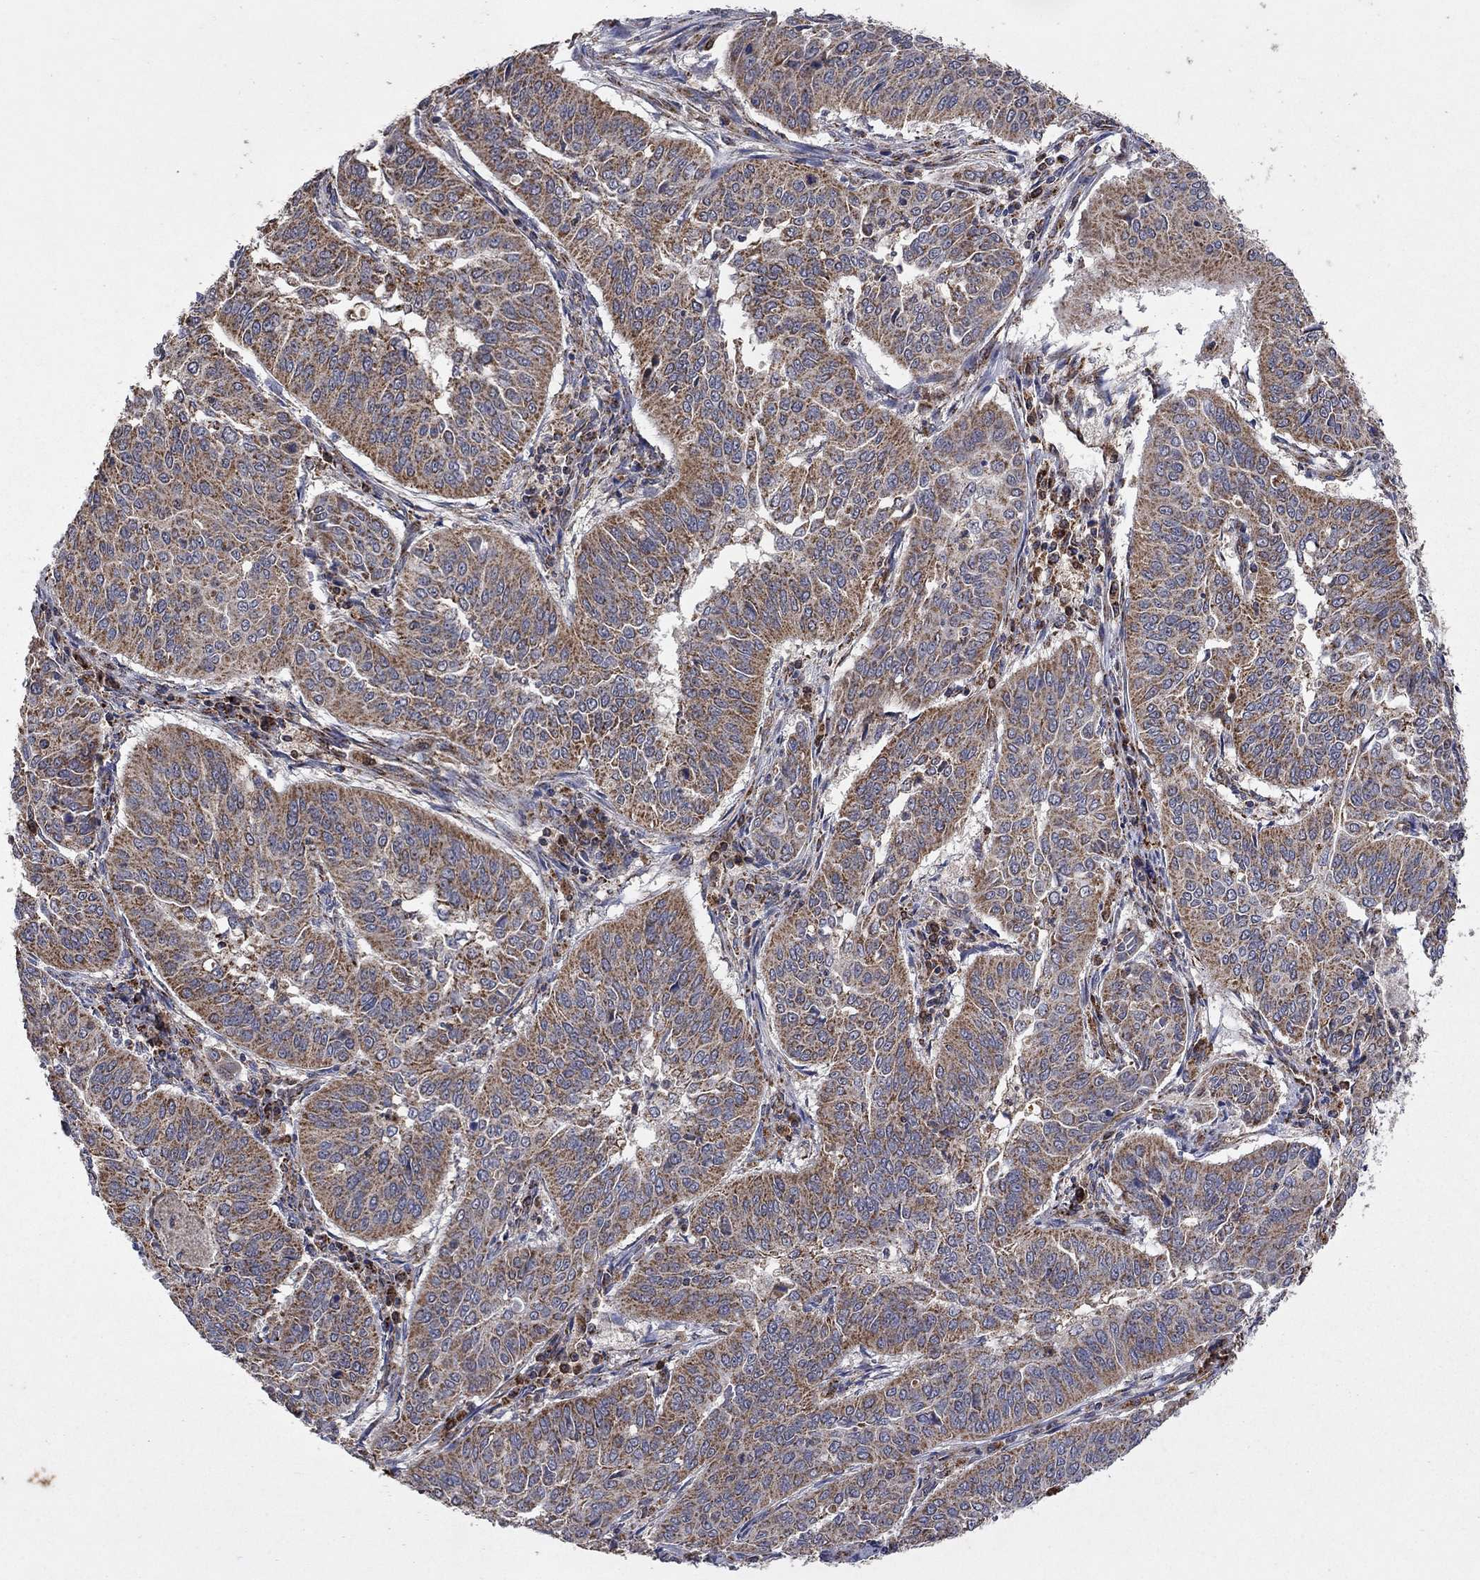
{"staining": {"intensity": "strong", "quantity": "25%-75%", "location": "cytoplasmic/membranous"}, "tissue": "cervical cancer", "cell_type": "Tumor cells", "image_type": "cancer", "snomed": [{"axis": "morphology", "description": "Normal tissue, NOS"}, {"axis": "morphology", "description": "Squamous cell carcinoma, NOS"}, {"axis": "topography", "description": "Cervix"}], "caption": "Human squamous cell carcinoma (cervical) stained with a protein marker exhibits strong staining in tumor cells.", "gene": "DPH1", "patient": {"sex": "female", "age": 39}}